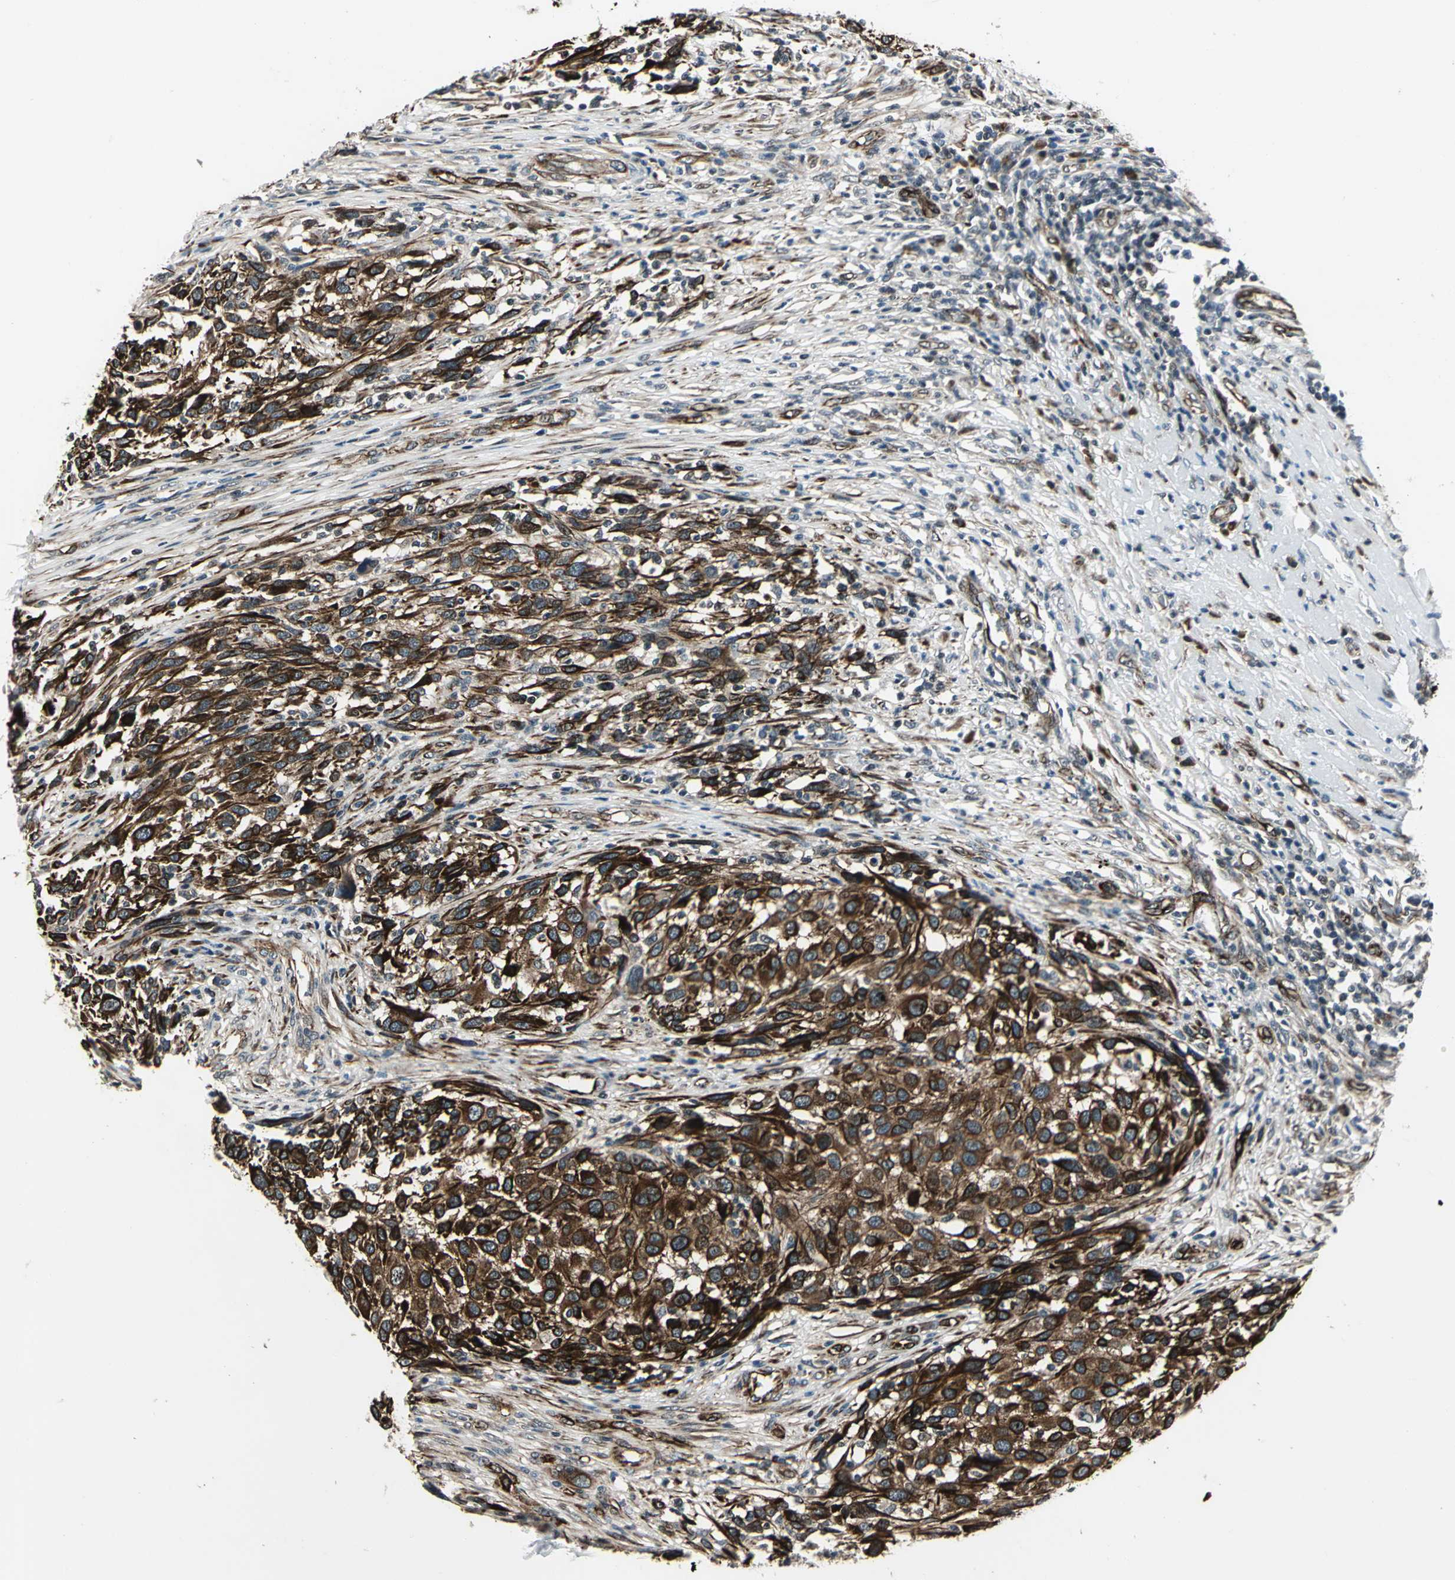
{"staining": {"intensity": "strong", "quantity": ">75%", "location": "cytoplasmic/membranous"}, "tissue": "melanoma", "cell_type": "Tumor cells", "image_type": "cancer", "snomed": [{"axis": "morphology", "description": "Malignant melanoma, Metastatic site"}, {"axis": "topography", "description": "Lymph node"}], "caption": "Immunohistochemistry (IHC) micrograph of human malignant melanoma (metastatic site) stained for a protein (brown), which demonstrates high levels of strong cytoplasmic/membranous staining in approximately >75% of tumor cells.", "gene": "EXD2", "patient": {"sex": "male", "age": 61}}